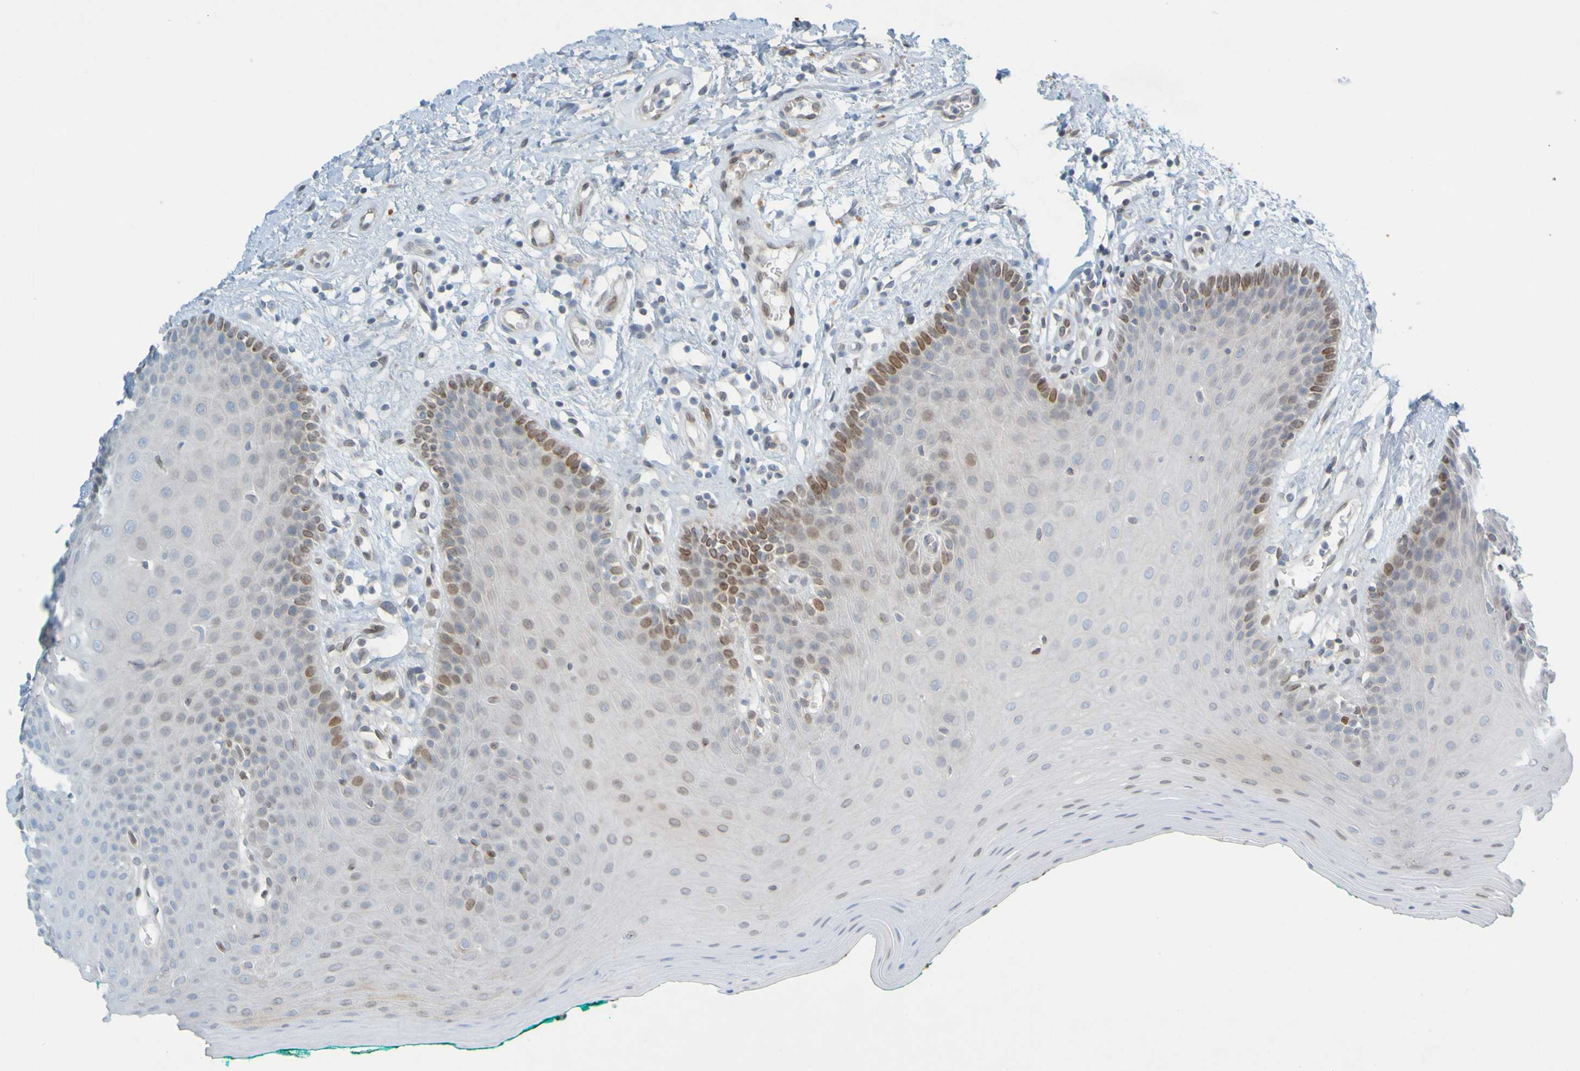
{"staining": {"intensity": "moderate", "quantity": "<25%", "location": "nuclear"}, "tissue": "oral mucosa", "cell_type": "Squamous epithelial cells", "image_type": "normal", "snomed": [{"axis": "morphology", "description": "Normal tissue, NOS"}, {"axis": "topography", "description": "Skeletal muscle"}, {"axis": "topography", "description": "Oral tissue"}], "caption": "The histopathology image displays staining of normal oral mucosa, revealing moderate nuclear protein positivity (brown color) within squamous epithelial cells.", "gene": "MAG", "patient": {"sex": "male", "age": 58}}